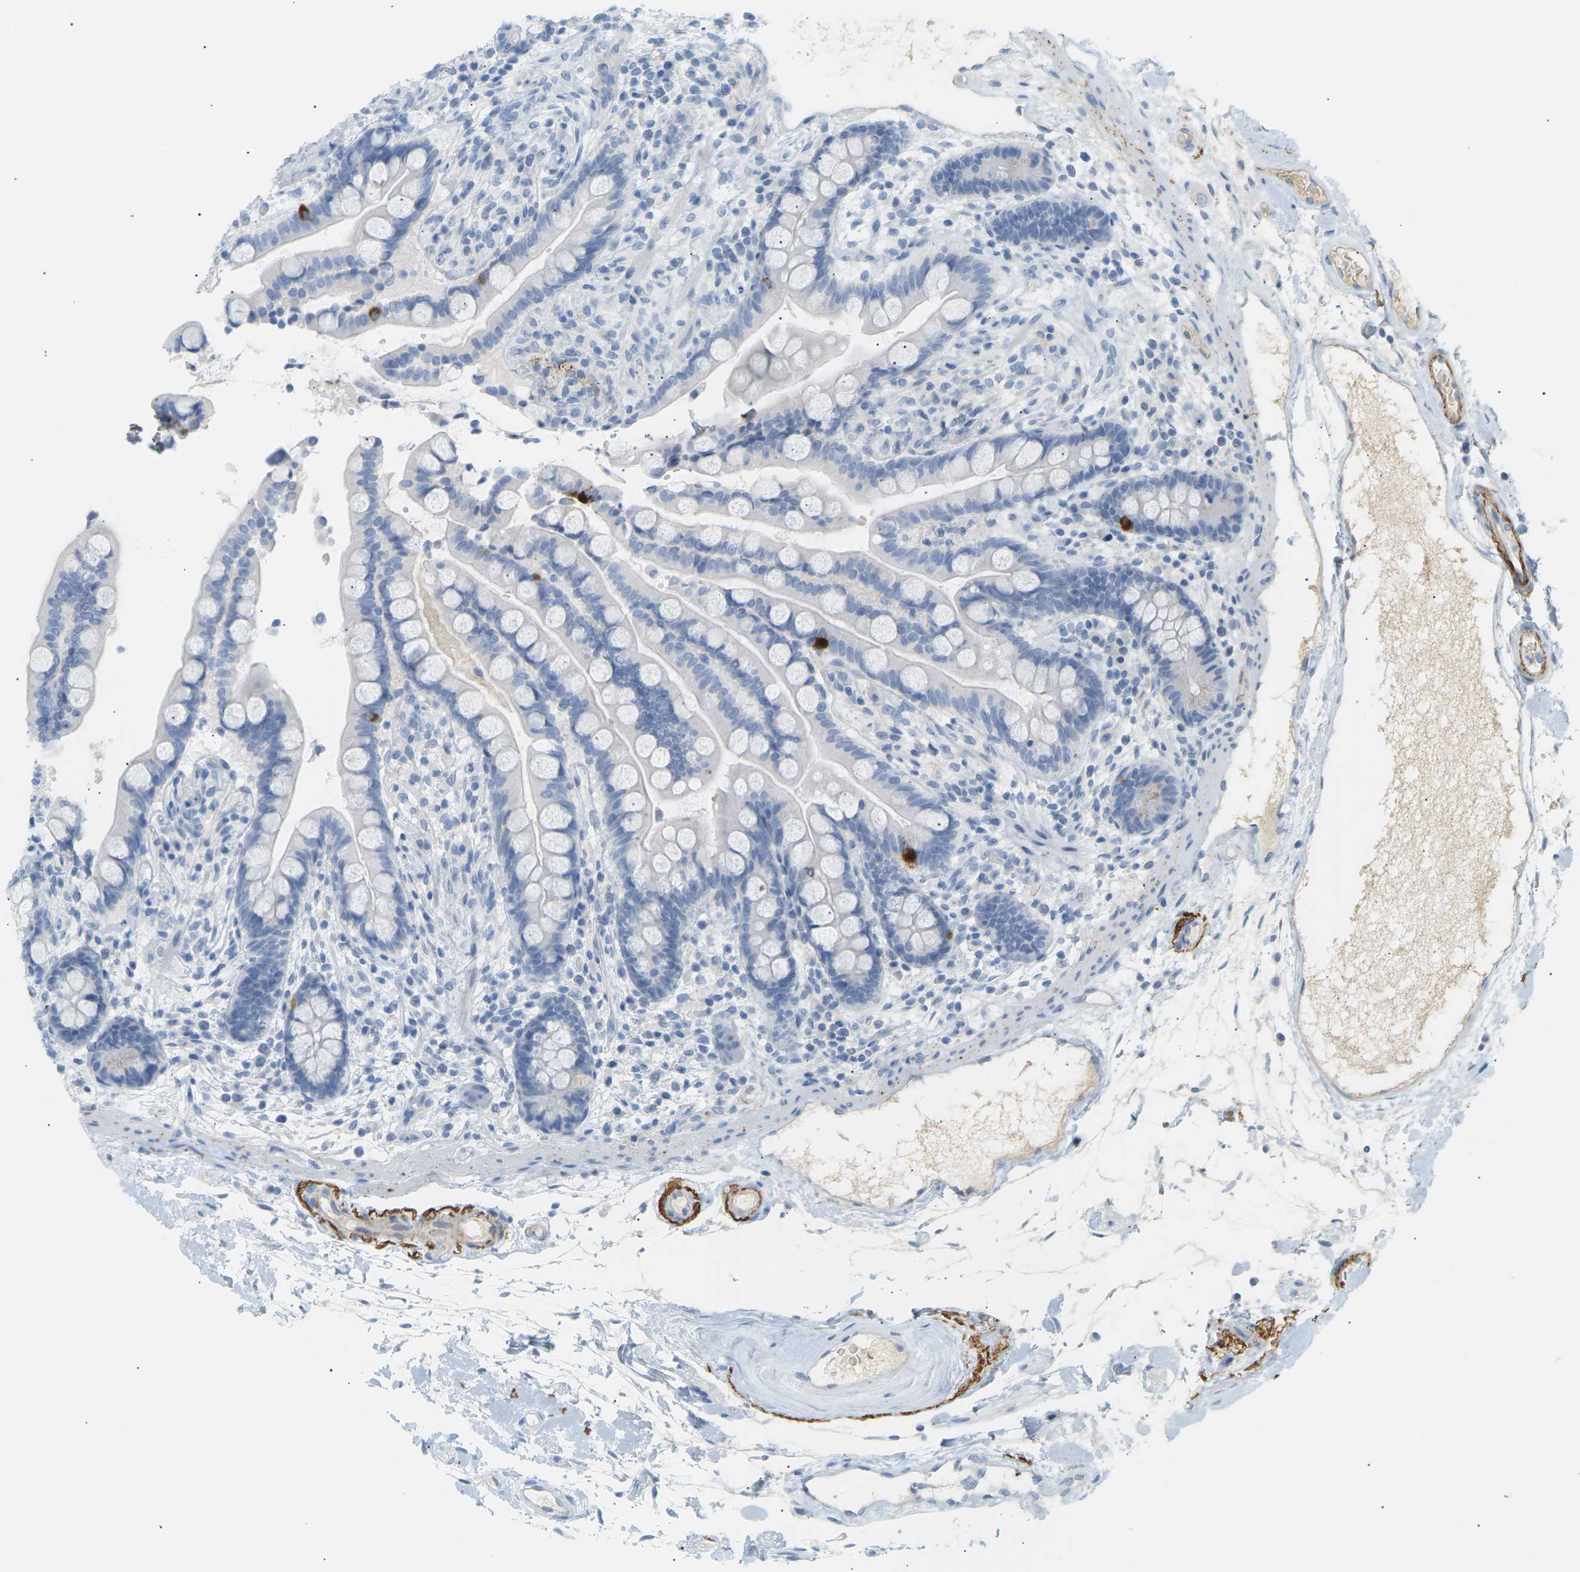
{"staining": {"intensity": "negative", "quantity": "none", "location": "none"}, "tissue": "colon", "cell_type": "Endothelial cells", "image_type": "normal", "snomed": [{"axis": "morphology", "description": "Normal tissue, NOS"}, {"axis": "topography", "description": "Colon"}], "caption": "Endothelial cells show no significant positivity in normal colon. The staining is performed using DAB brown chromogen with nuclei counter-stained in using hematoxylin.", "gene": "CLU", "patient": {"sex": "male", "age": 73}}